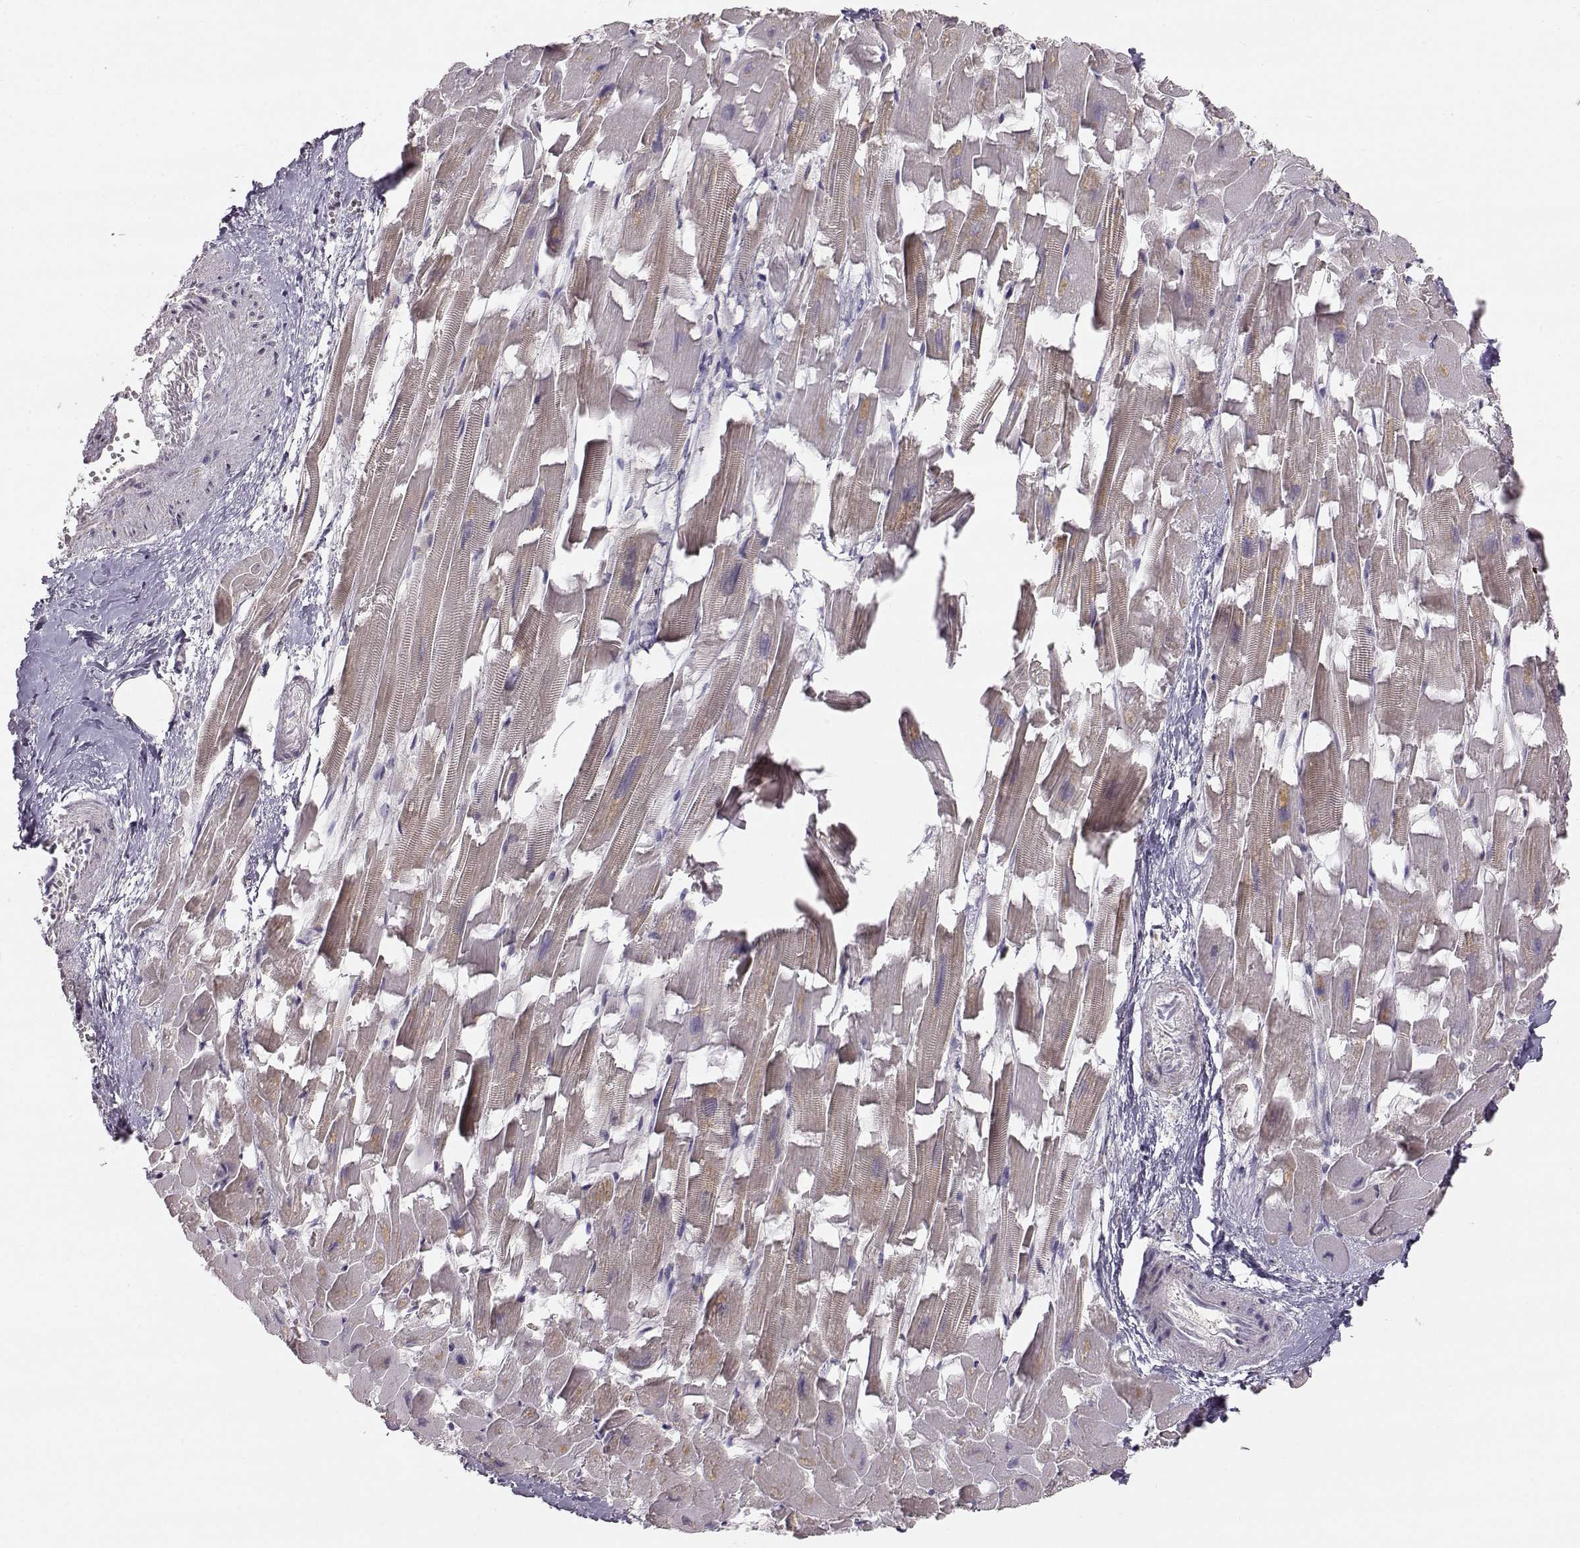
{"staining": {"intensity": "weak", "quantity": "25%-75%", "location": "cytoplasmic/membranous"}, "tissue": "heart muscle", "cell_type": "Cardiomyocytes", "image_type": "normal", "snomed": [{"axis": "morphology", "description": "Normal tissue, NOS"}, {"axis": "topography", "description": "Heart"}], "caption": "This photomicrograph shows unremarkable heart muscle stained with immunohistochemistry (IHC) to label a protein in brown. The cytoplasmic/membranous of cardiomyocytes show weak positivity for the protein. Nuclei are counter-stained blue.", "gene": "ACSL6", "patient": {"sex": "female", "age": 64}}